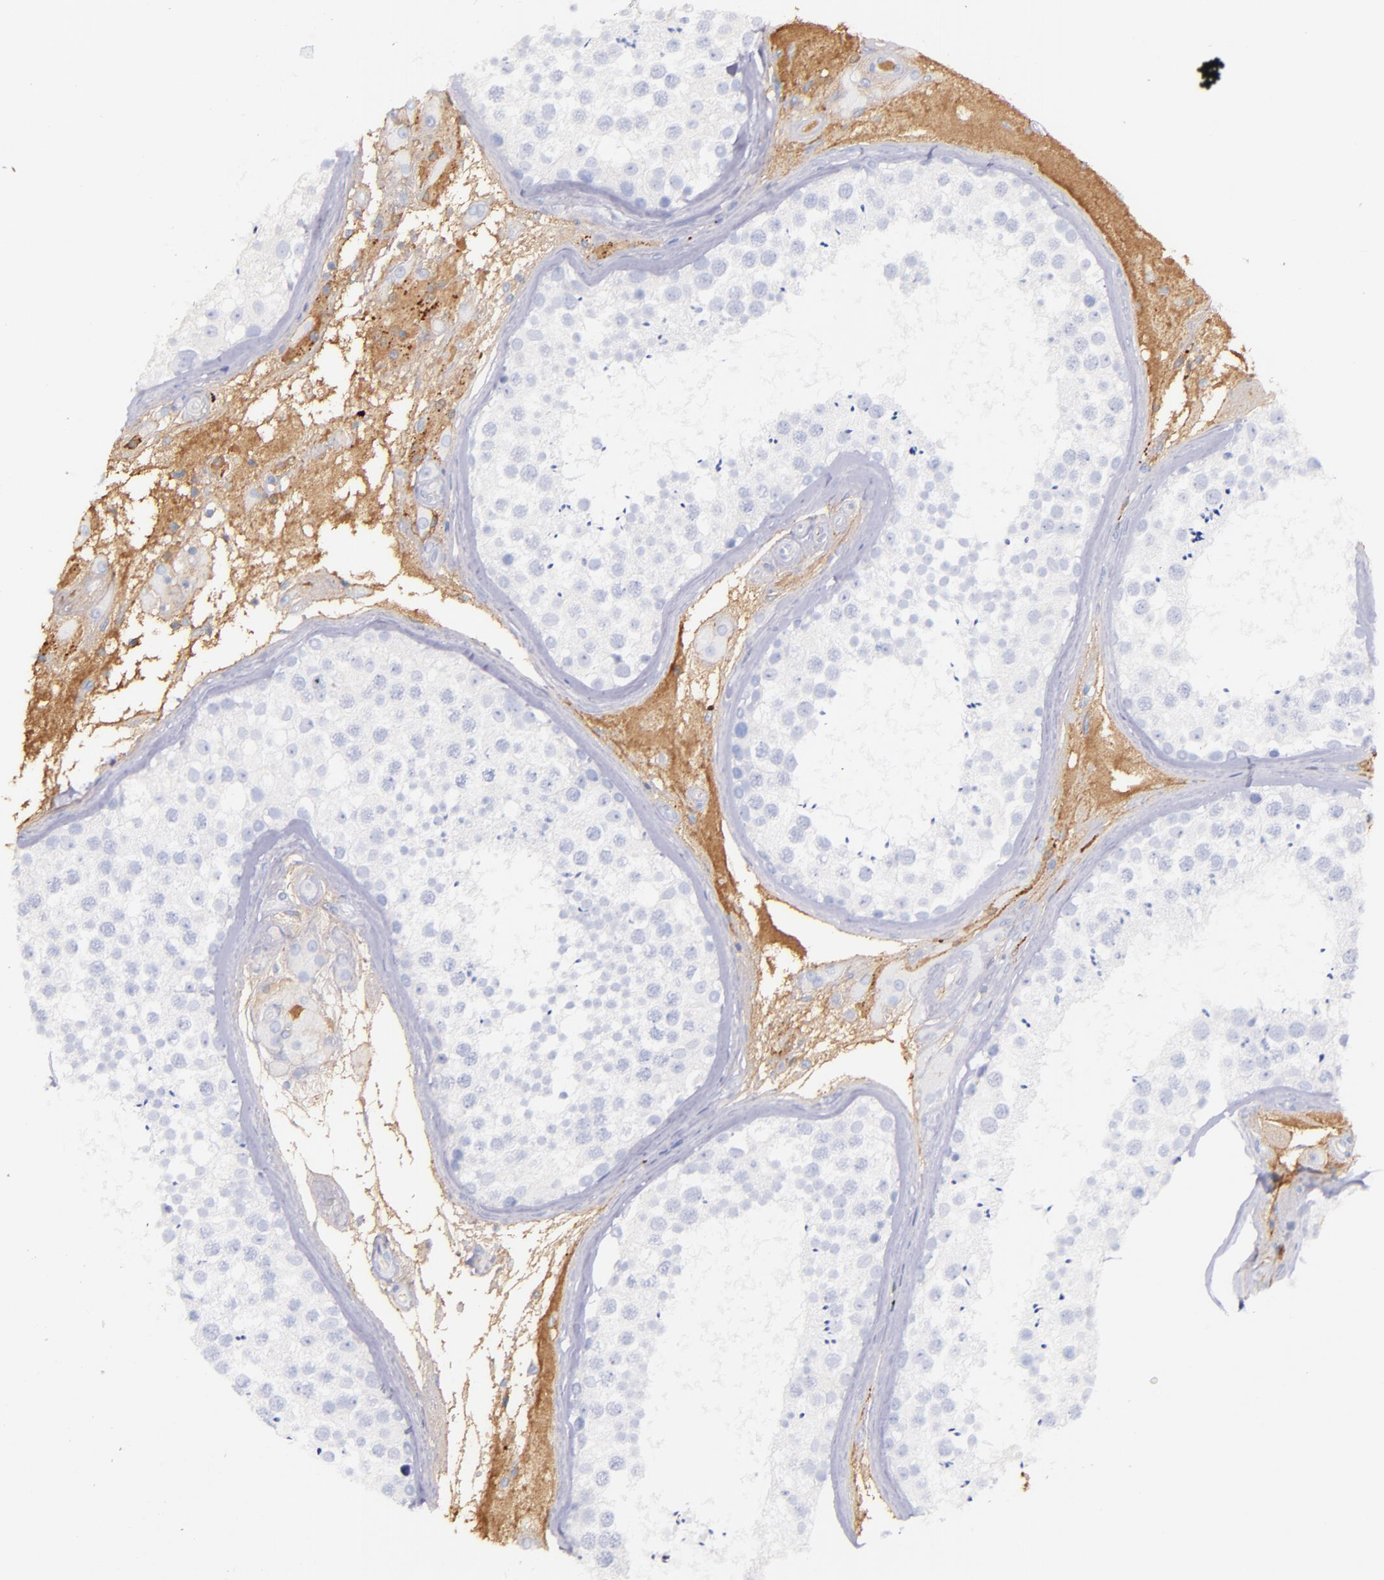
{"staining": {"intensity": "negative", "quantity": "none", "location": "none"}, "tissue": "testis", "cell_type": "Cells in seminiferous ducts", "image_type": "normal", "snomed": [{"axis": "morphology", "description": "Normal tissue, NOS"}, {"axis": "topography", "description": "Testis"}], "caption": "Immunohistochemistry of unremarkable testis demonstrates no expression in cells in seminiferous ducts.", "gene": "KNG1", "patient": {"sex": "male", "age": 46}}